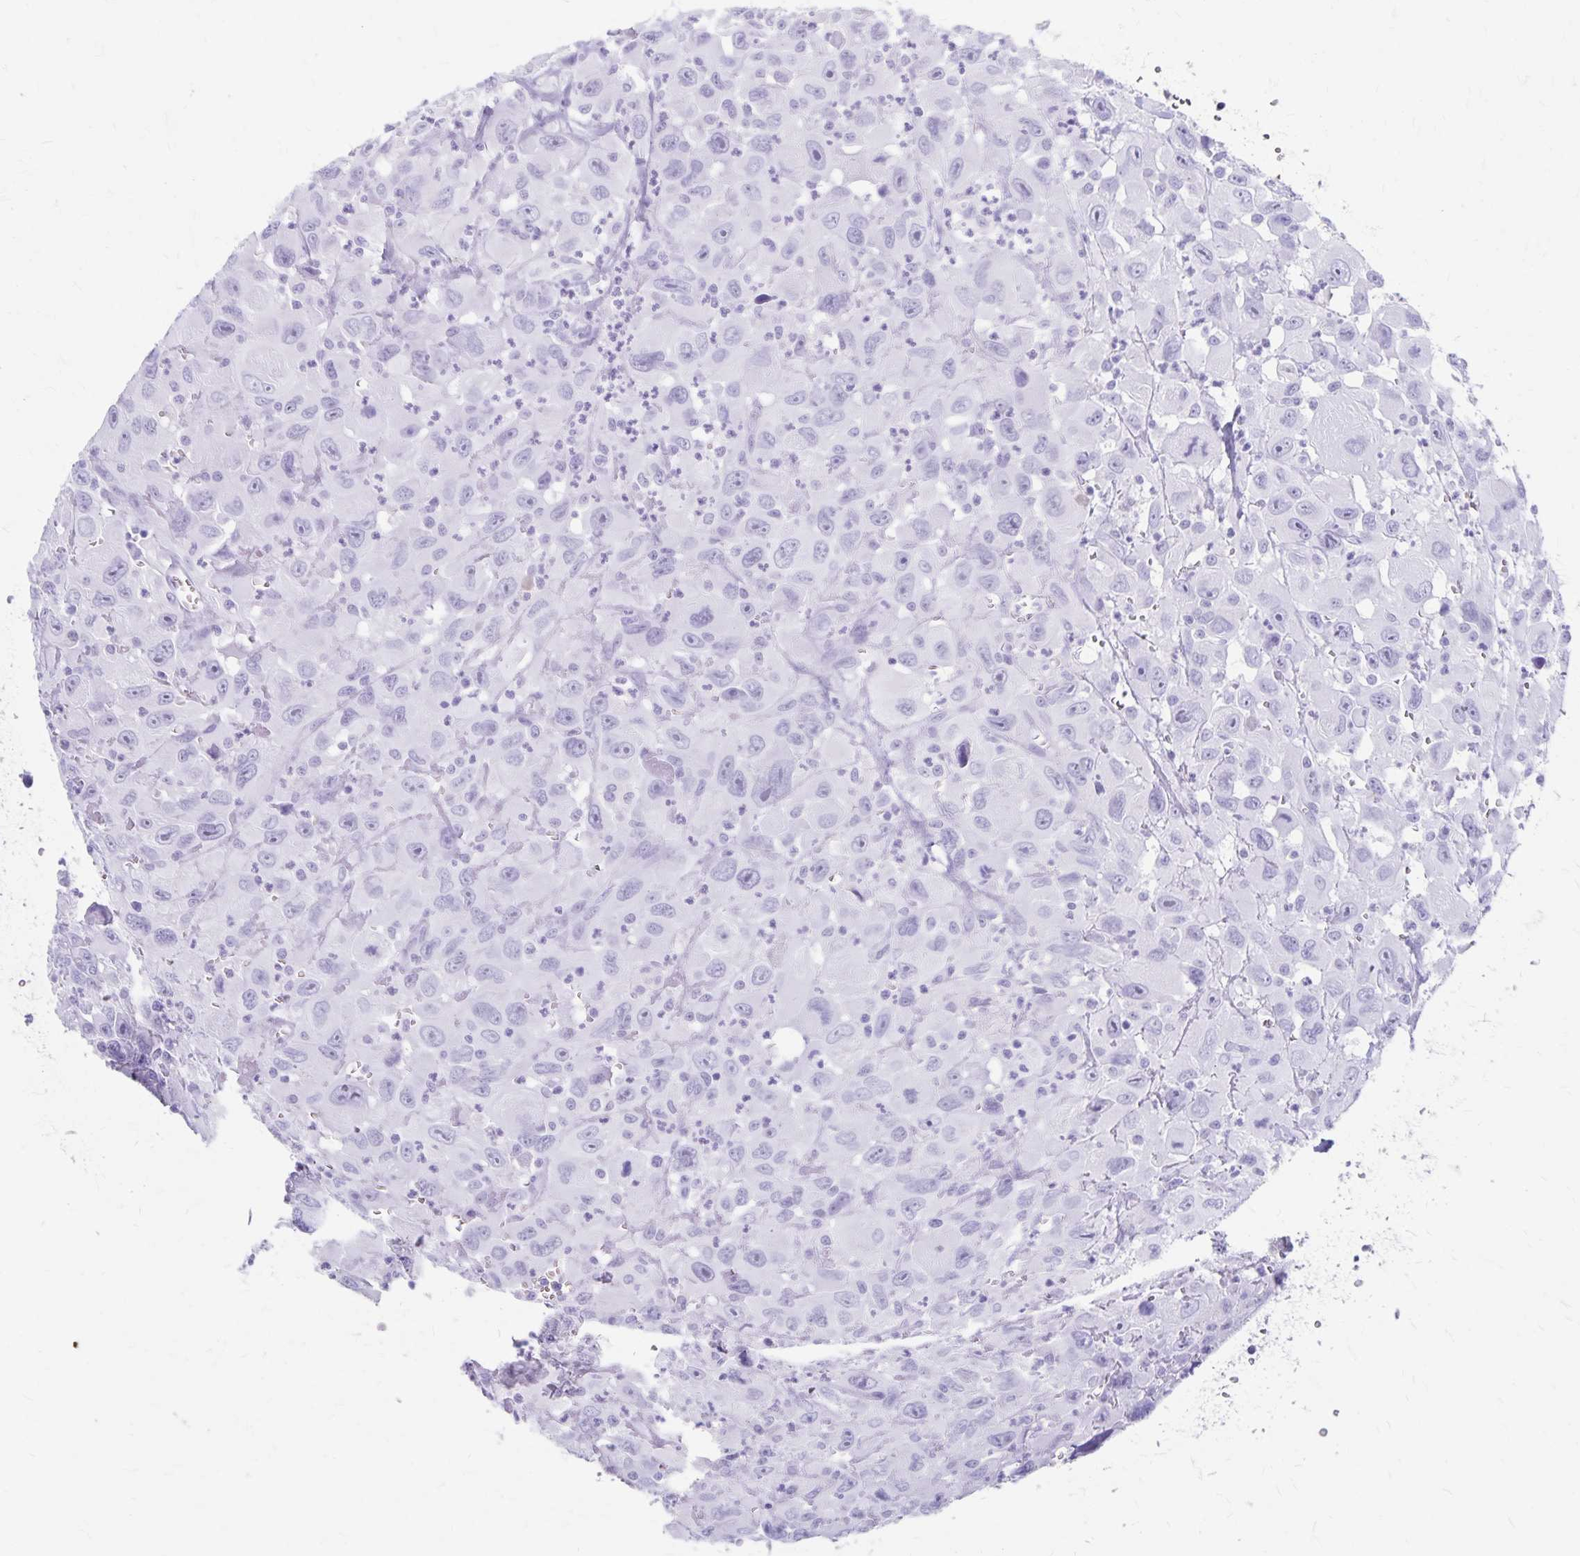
{"staining": {"intensity": "negative", "quantity": "none", "location": "none"}, "tissue": "head and neck cancer", "cell_type": "Tumor cells", "image_type": "cancer", "snomed": [{"axis": "morphology", "description": "Squamous cell carcinoma, NOS"}, {"axis": "morphology", "description": "Squamous cell carcinoma, metastatic, NOS"}, {"axis": "topography", "description": "Oral tissue"}, {"axis": "topography", "description": "Head-Neck"}], "caption": "High magnification brightfield microscopy of metastatic squamous cell carcinoma (head and neck) stained with DAB (3,3'-diaminobenzidine) (brown) and counterstained with hematoxylin (blue): tumor cells show no significant positivity.", "gene": "GPBAR1", "patient": {"sex": "female", "age": 85}}